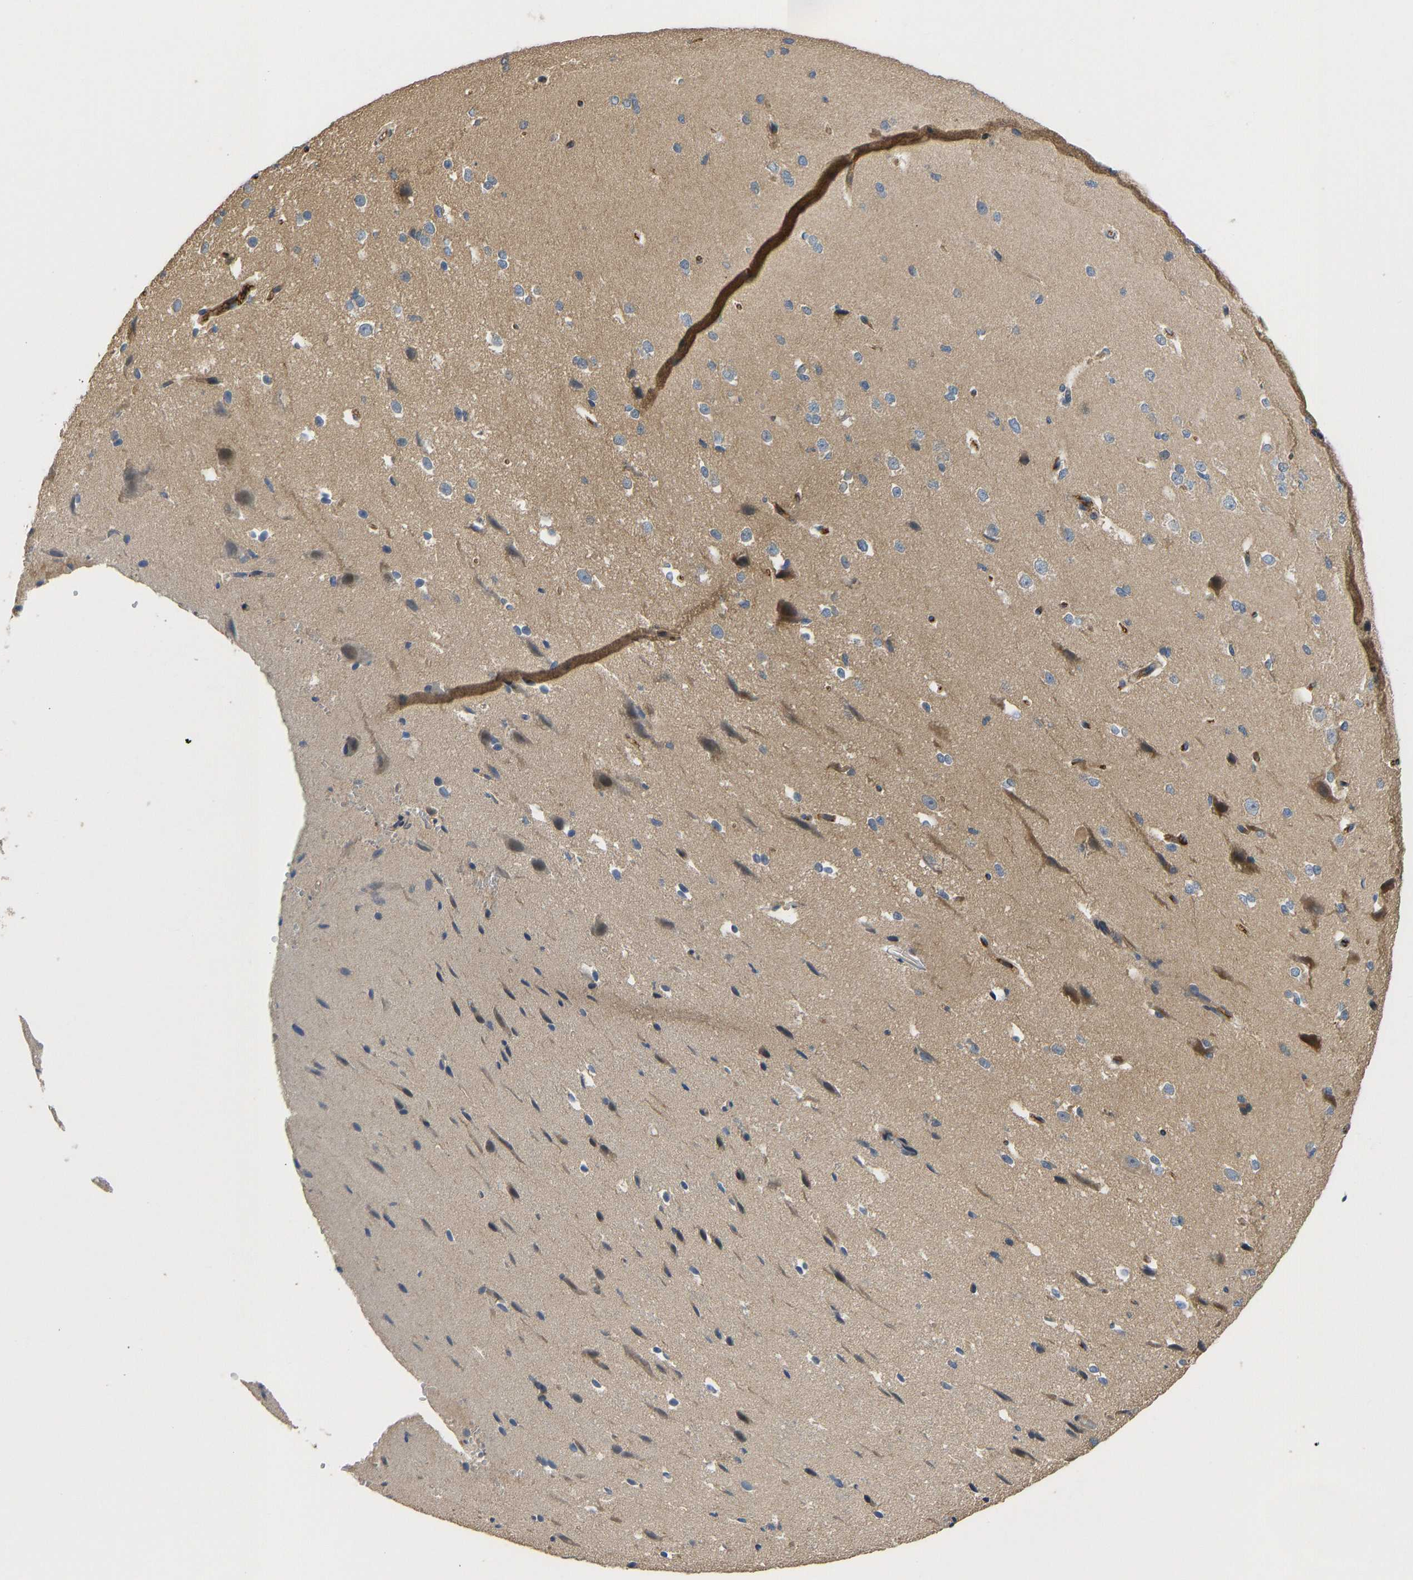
{"staining": {"intensity": "moderate", "quantity": "25%-75%", "location": "cytoplasmic/membranous"}, "tissue": "cerebral cortex", "cell_type": "Endothelial cells", "image_type": "normal", "snomed": [{"axis": "morphology", "description": "Normal tissue, NOS"}, {"axis": "morphology", "description": "Developmental malformation"}, {"axis": "topography", "description": "Cerebral cortex"}], "caption": "Immunohistochemistry (IHC) image of unremarkable cerebral cortex stained for a protein (brown), which reveals medium levels of moderate cytoplasmic/membranous expression in approximately 25%-75% of endothelial cells.", "gene": "VCPKMT", "patient": {"sex": "female", "age": 30}}